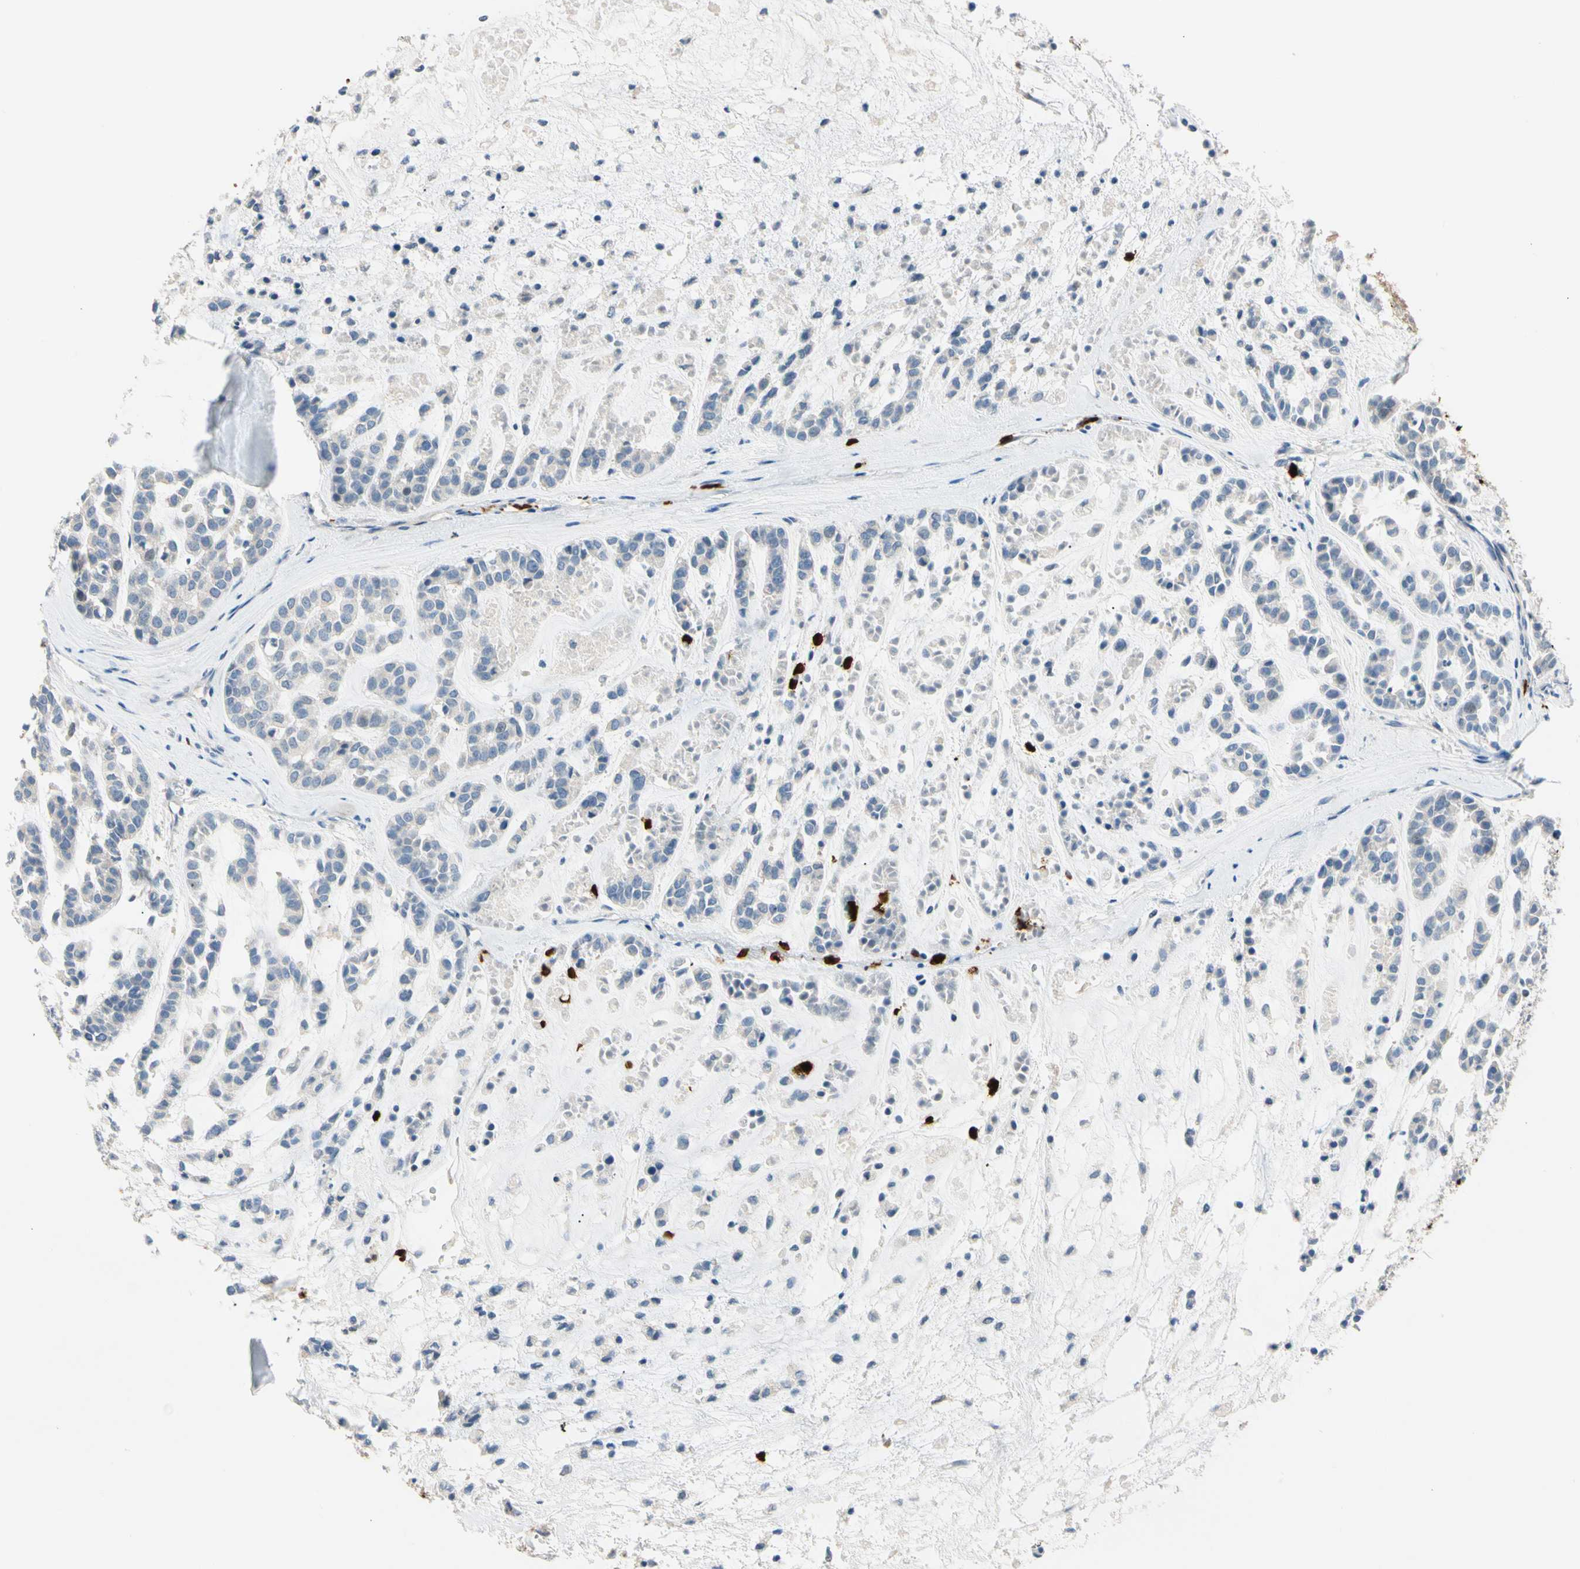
{"staining": {"intensity": "negative", "quantity": "none", "location": "none"}, "tissue": "head and neck cancer", "cell_type": "Tumor cells", "image_type": "cancer", "snomed": [{"axis": "morphology", "description": "Adenocarcinoma, NOS"}, {"axis": "morphology", "description": "Adenoma, NOS"}, {"axis": "topography", "description": "Head-Neck"}], "caption": "Immunohistochemistry (IHC) micrograph of neoplastic tissue: human adenocarcinoma (head and neck) stained with DAB (3,3'-diaminobenzidine) reveals no significant protein positivity in tumor cells.", "gene": "TRAF5", "patient": {"sex": "female", "age": 55}}